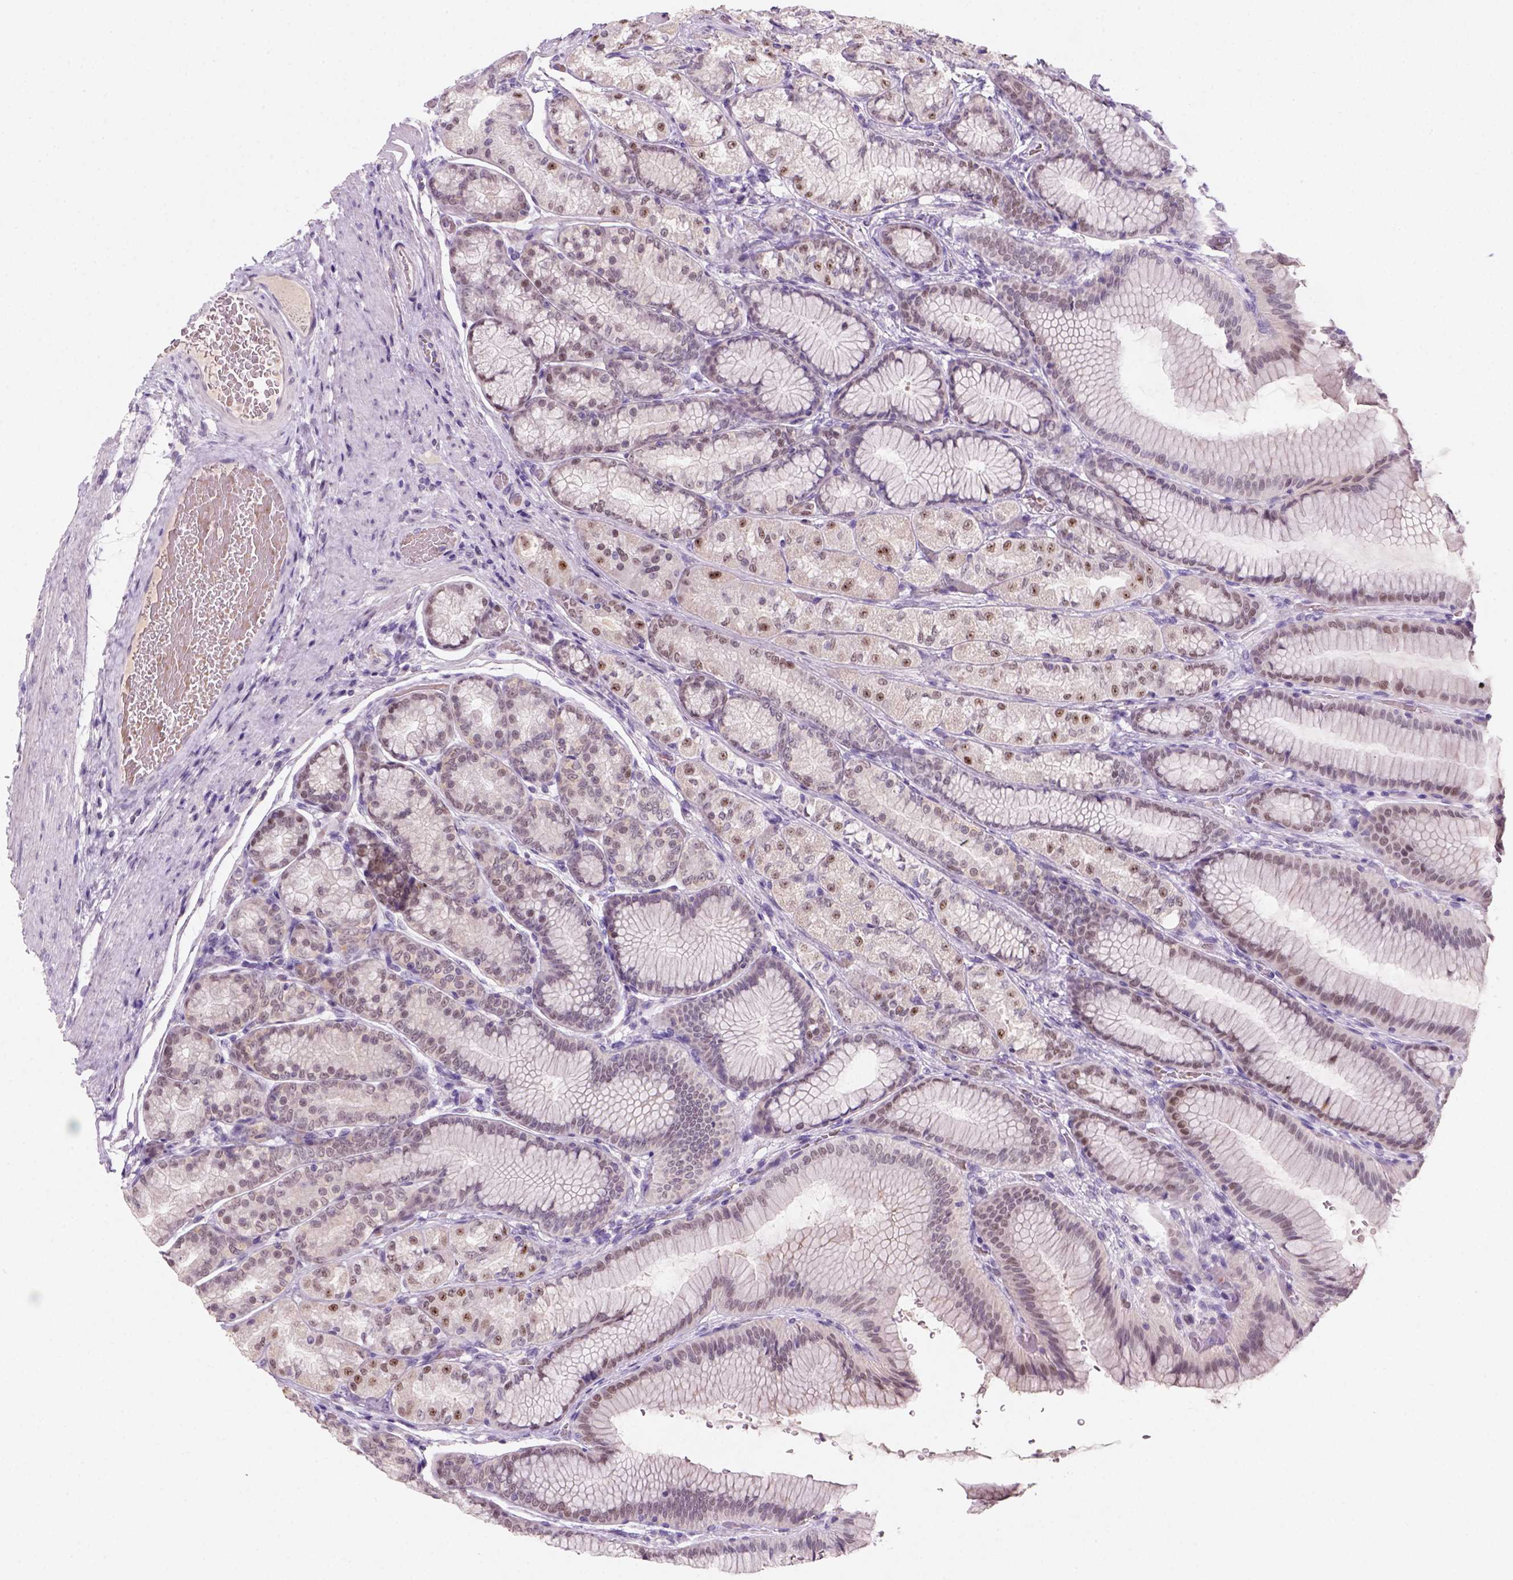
{"staining": {"intensity": "moderate", "quantity": "25%-75%", "location": "nuclear"}, "tissue": "stomach", "cell_type": "Glandular cells", "image_type": "normal", "snomed": [{"axis": "morphology", "description": "Normal tissue, NOS"}, {"axis": "morphology", "description": "Adenocarcinoma, NOS"}, {"axis": "morphology", "description": "Adenocarcinoma, High grade"}, {"axis": "topography", "description": "Stomach, upper"}, {"axis": "topography", "description": "Stomach"}], "caption": "Immunohistochemical staining of benign human stomach demonstrates medium levels of moderate nuclear expression in approximately 25%-75% of glandular cells.", "gene": "ZMAT4", "patient": {"sex": "female", "age": 65}}